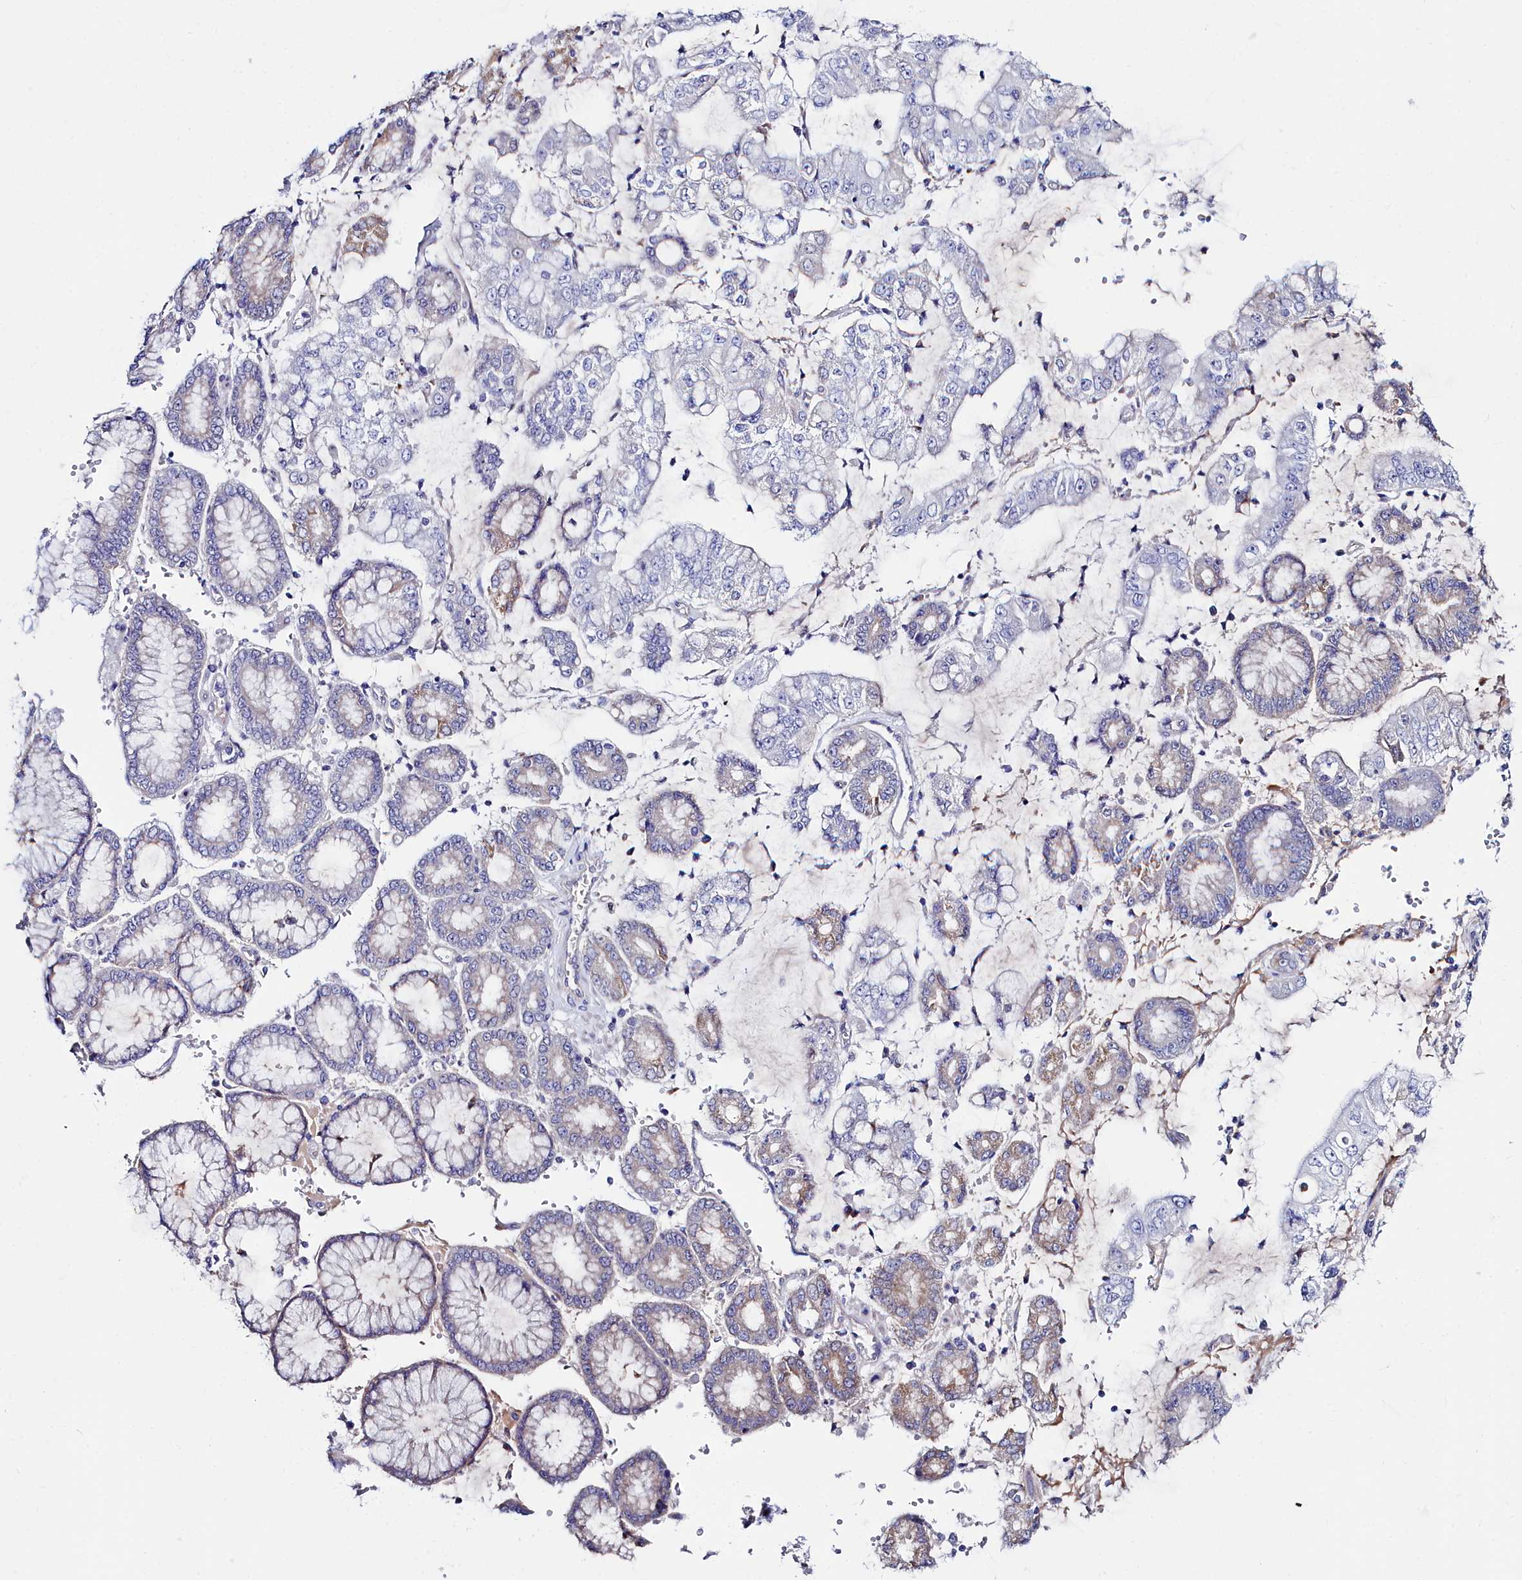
{"staining": {"intensity": "negative", "quantity": "none", "location": "none"}, "tissue": "stomach cancer", "cell_type": "Tumor cells", "image_type": "cancer", "snomed": [{"axis": "morphology", "description": "Adenocarcinoma, NOS"}, {"axis": "topography", "description": "Stomach"}], "caption": "A photomicrograph of human adenocarcinoma (stomach) is negative for staining in tumor cells.", "gene": "SLC49A3", "patient": {"sex": "male", "age": 76}}